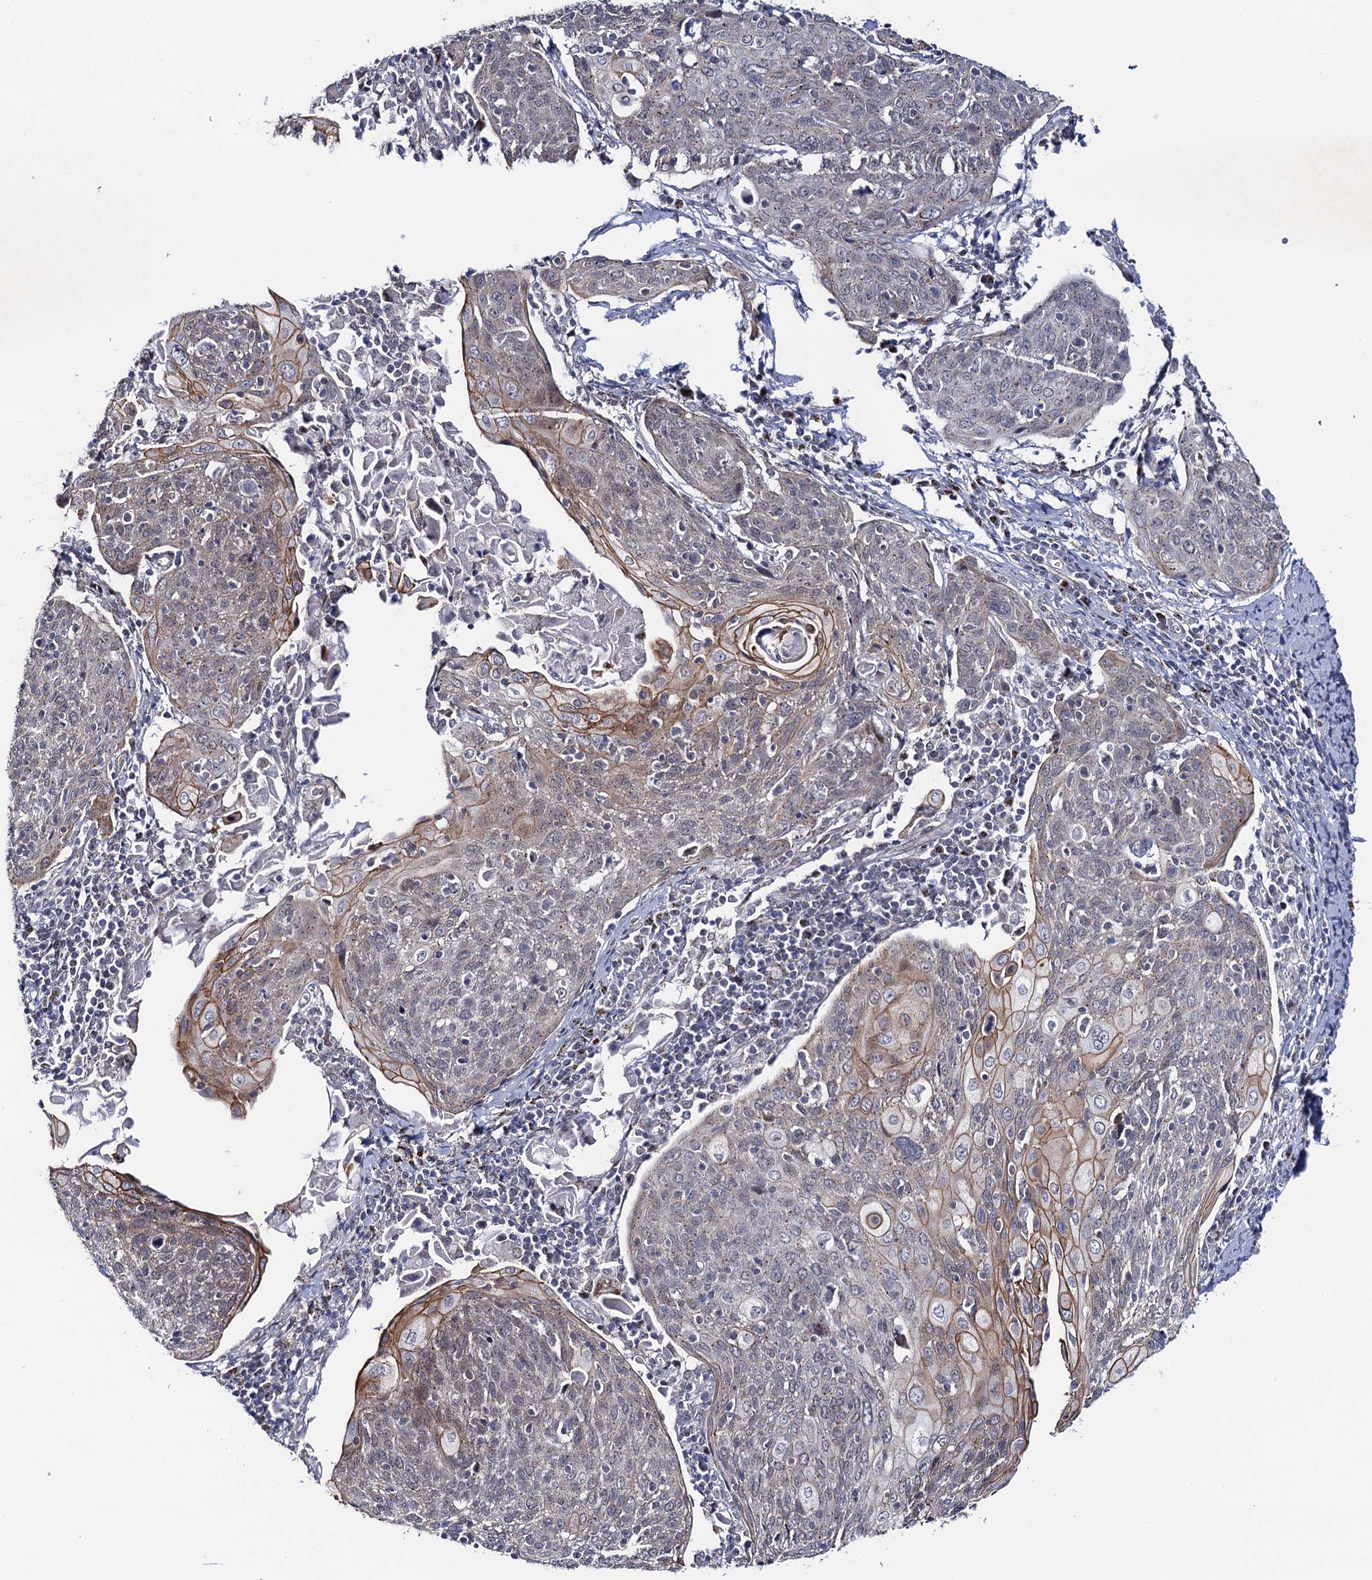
{"staining": {"intensity": "moderate", "quantity": "<25%", "location": "cytoplasmic/membranous"}, "tissue": "cervical cancer", "cell_type": "Tumor cells", "image_type": "cancer", "snomed": [{"axis": "morphology", "description": "Squamous cell carcinoma, NOS"}, {"axis": "topography", "description": "Cervix"}], "caption": "Immunohistochemistry (IHC) micrograph of neoplastic tissue: human cervical cancer (squamous cell carcinoma) stained using IHC demonstrates low levels of moderate protein expression localized specifically in the cytoplasmic/membranous of tumor cells, appearing as a cytoplasmic/membranous brown color.", "gene": "THAP2", "patient": {"sex": "female", "age": 67}}